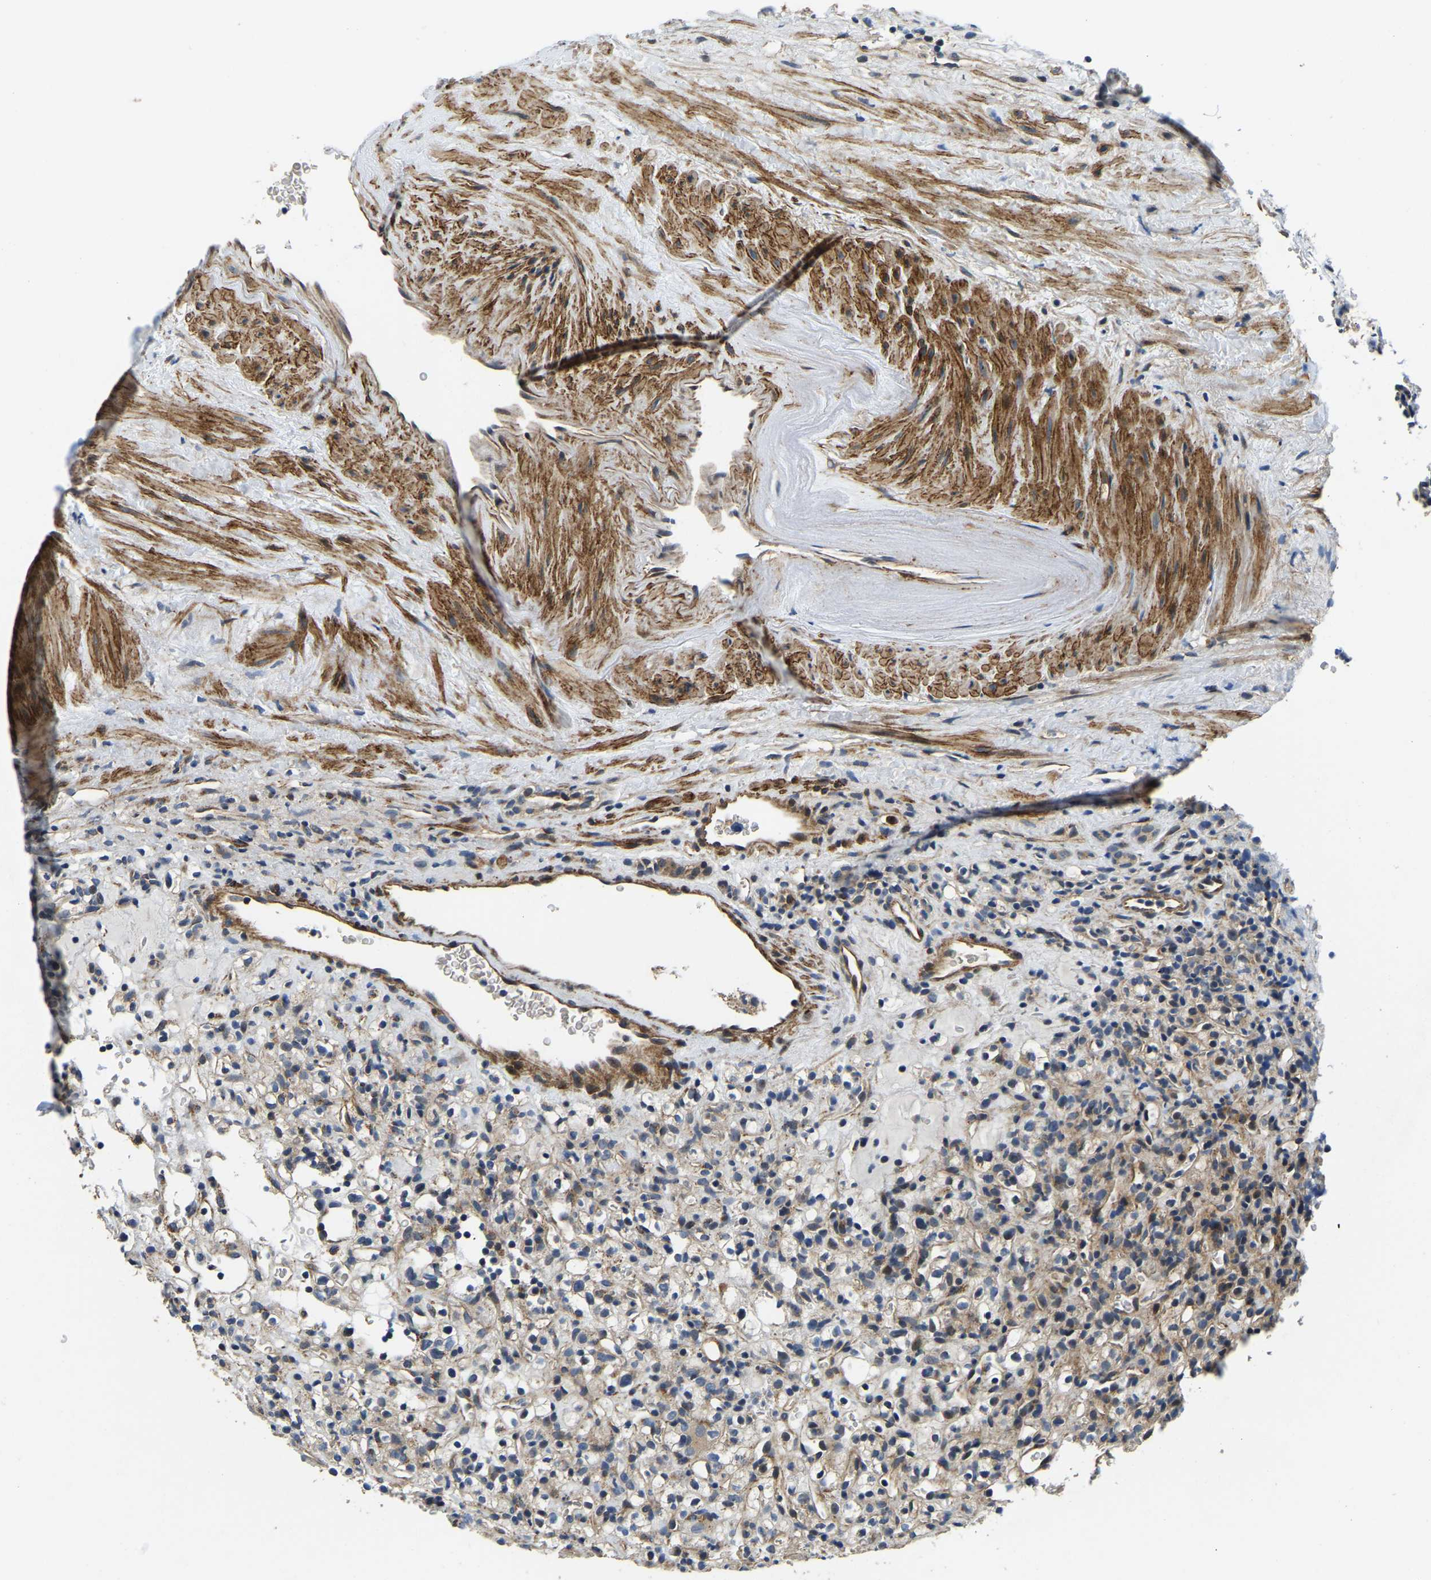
{"staining": {"intensity": "moderate", "quantity": "<25%", "location": "cytoplasmic/membranous"}, "tissue": "renal cancer", "cell_type": "Tumor cells", "image_type": "cancer", "snomed": [{"axis": "morphology", "description": "Normal tissue, NOS"}, {"axis": "morphology", "description": "Adenocarcinoma, NOS"}, {"axis": "topography", "description": "Kidney"}], "caption": "Moderate cytoplasmic/membranous protein positivity is appreciated in approximately <25% of tumor cells in renal cancer.", "gene": "RNF39", "patient": {"sex": "female", "age": 72}}